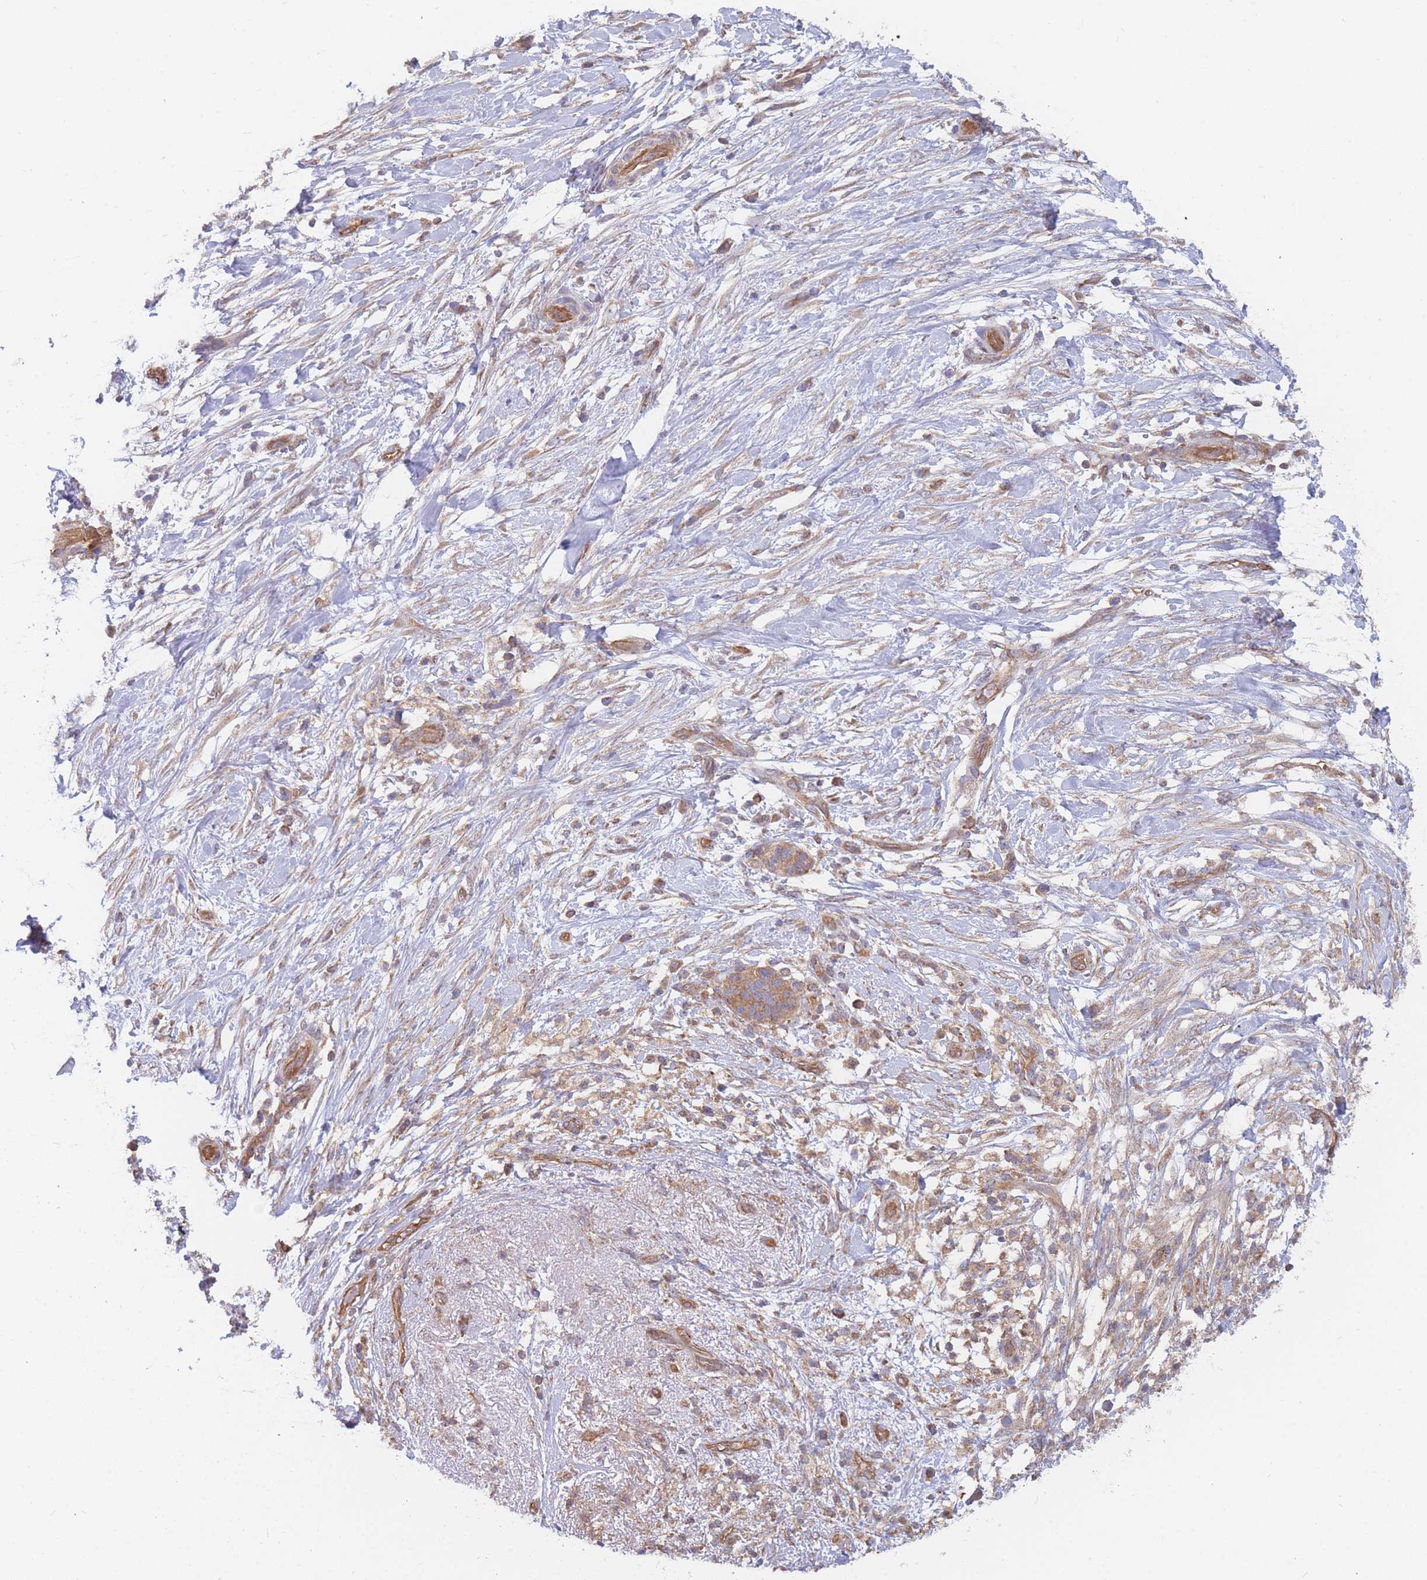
{"staining": {"intensity": "moderate", "quantity": ">75%", "location": "cytoplasmic/membranous"}, "tissue": "pancreatic cancer", "cell_type": "Tumor cells", "image_type": "cancer", "snomed": [{"axis": "morphology", "description": "Adenocarcinoma, NOS"}, {"axis": "topography", "description": "Pancreas"}], "caption": "A micrograph of human pancreatic adenocarcinoma stained for a protein reveals moderate cytoplasmic/membranous brown staining in tumor cells.", "gene": "MRPS18B", "patient": {"sex": "female", "age": 72}}